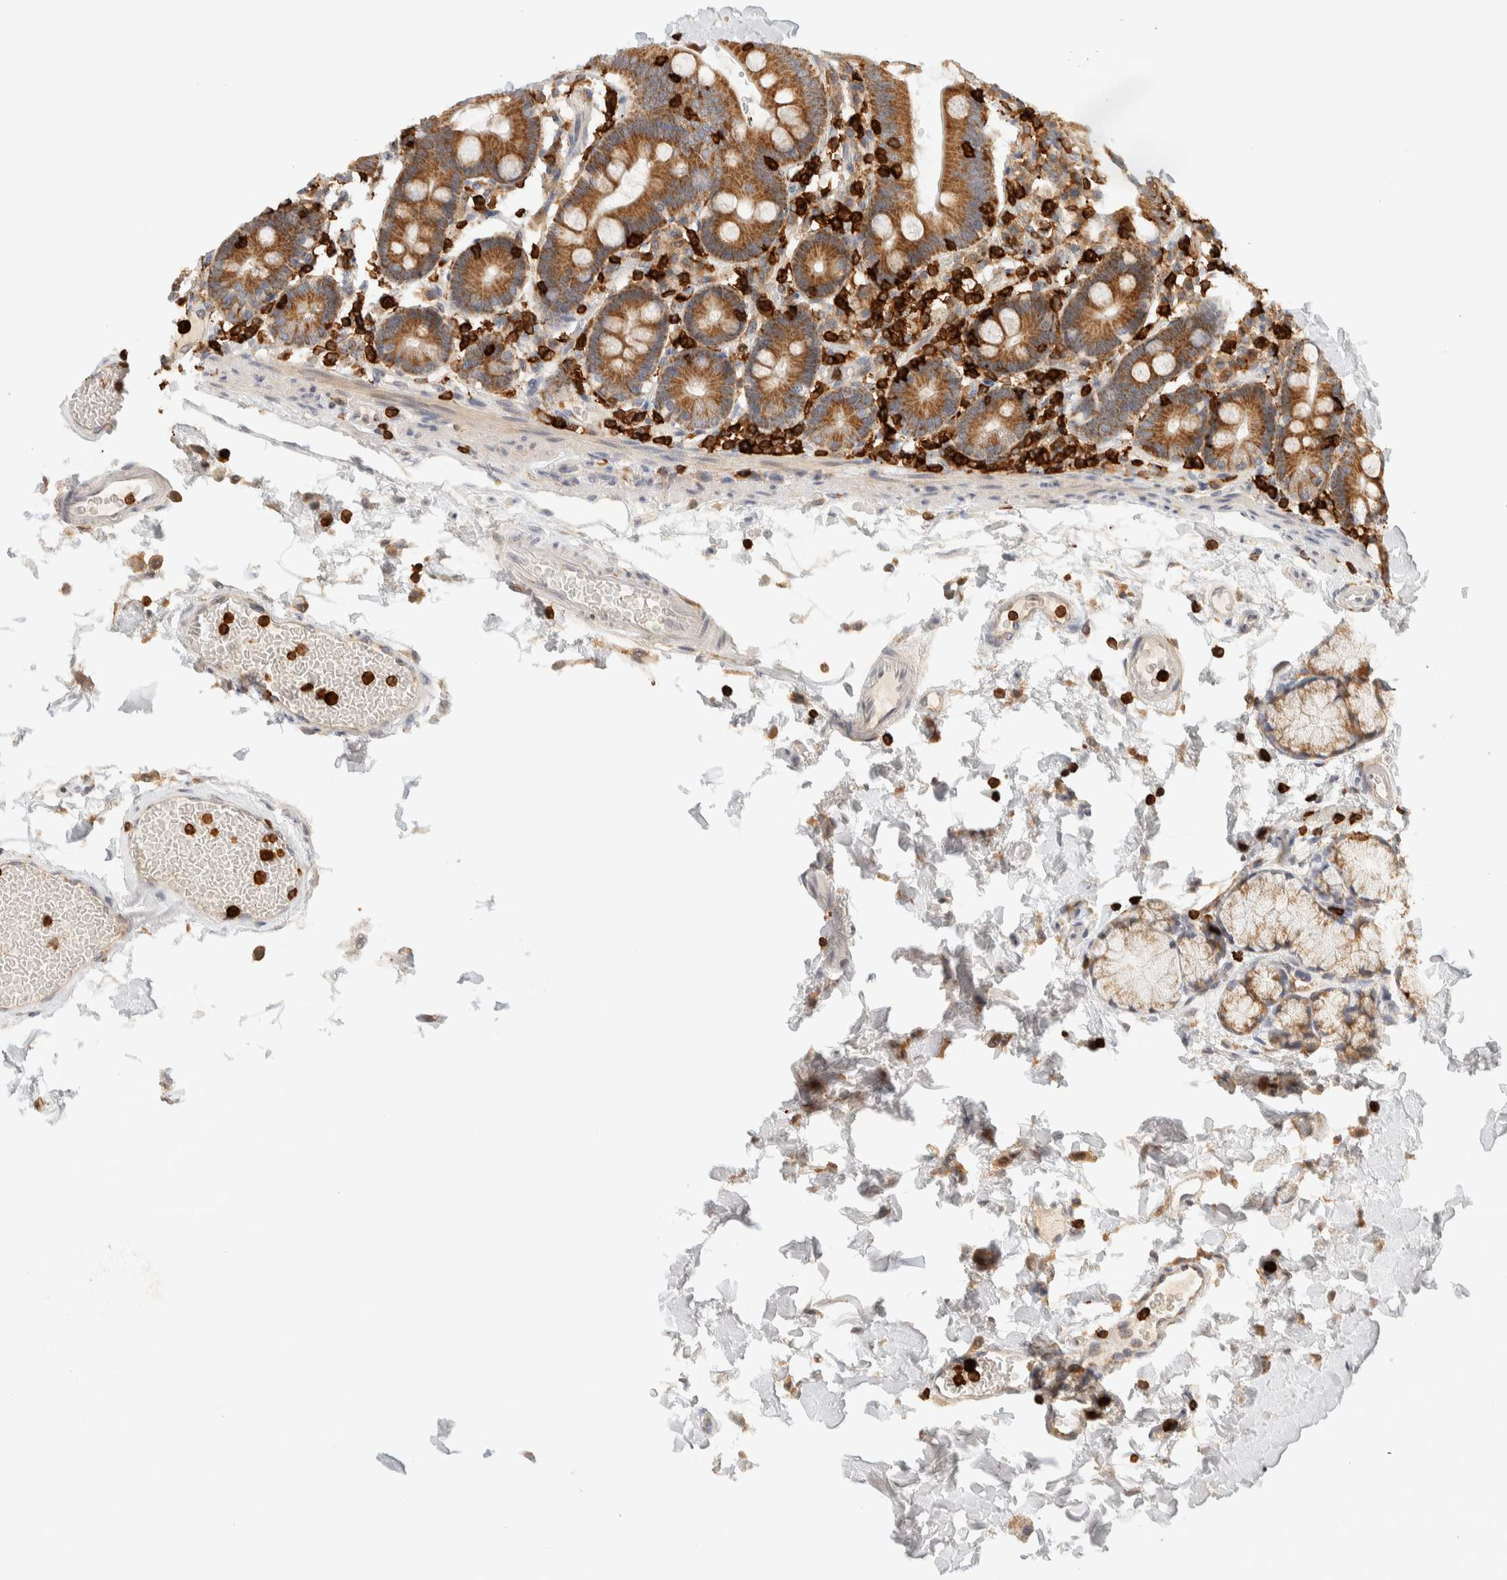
{"staining": {"intensity": "strong", "quantity": ">75%", "location": "cytoplasmic/membranous"}, "tissue": "duodenum", "cell_type": "Glandular cells", "image_type": "normal", "snomed": [{"axis": "morphology", "description": "Normal tissue, NOS"}, {"axis": "topography", "description": "Small intestine, NOS"}], "caption": "Protein positivity by immunohistochemistry (IHC) reveals strong cytoplasmic/membranous expression in about >75% of glandular cells in unremarkable duodenum. The protein of interest is stained brown, and the nuclei are stained in blue (DAB IHC with brightfield microscopy, high magnification).", "gene": "RUNDC1", "patient": {"sex": "female", "age": 71}}